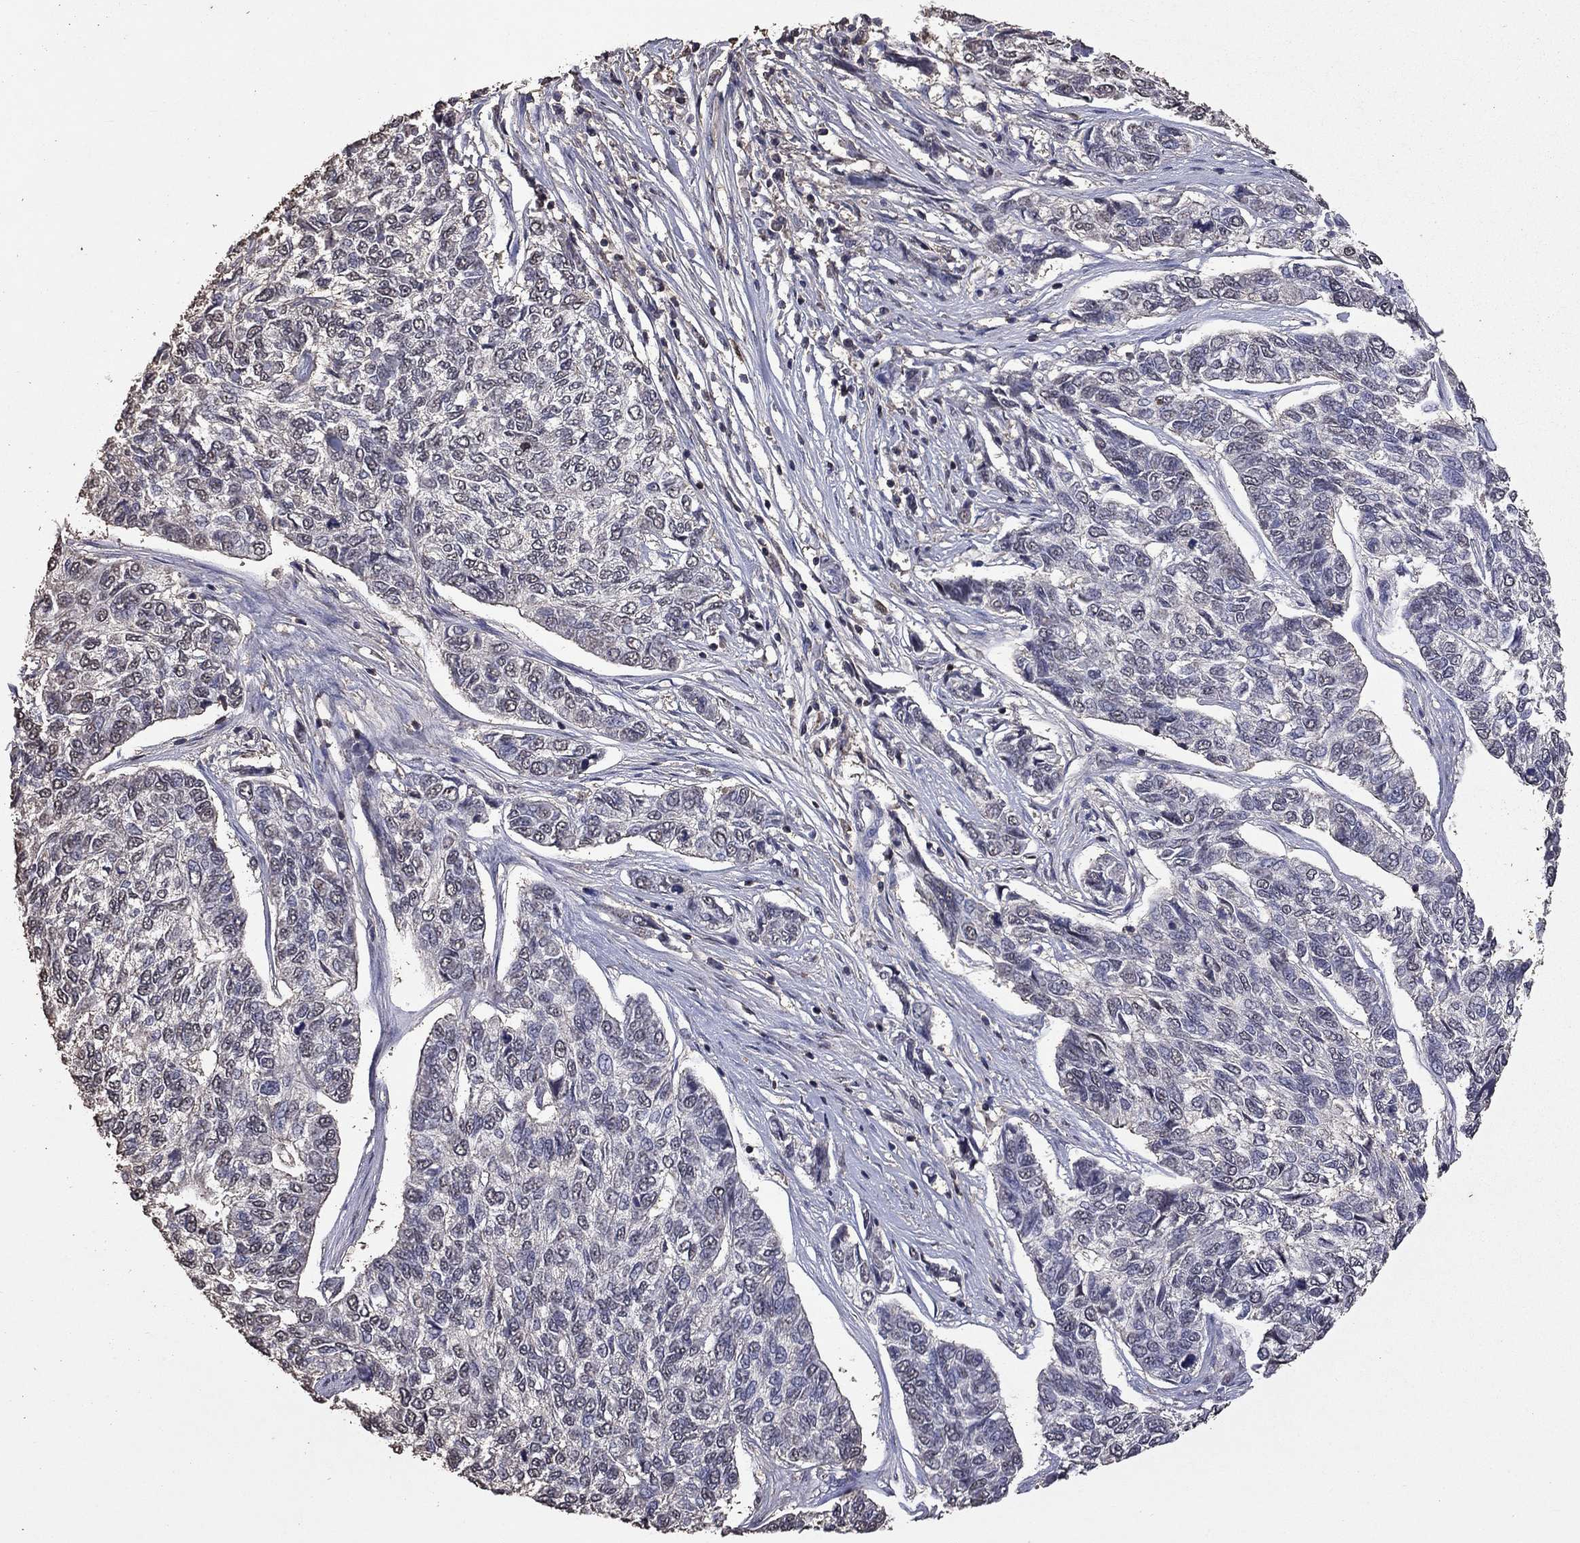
{"staining": {"intensity": "negative", "quantity": "none", "location": "none"}, "tissue": "skin cancer", "cell_type": "Tumor cells", "image_type": "cancer", "snomed": [{"axis": "morphology", "description": "Basal cell carcinoma"}, {"axis": "topography", "description": "Skin"}], "caption": "DAB (3,3'-diaminobenzidine) immunohistochemical staining of human skin cancer (basal cell carcinoma) displays no significant positivity in tumor cells.", "gene": "SERPINA5", "patient": {"sex": "female", "age": 65}}